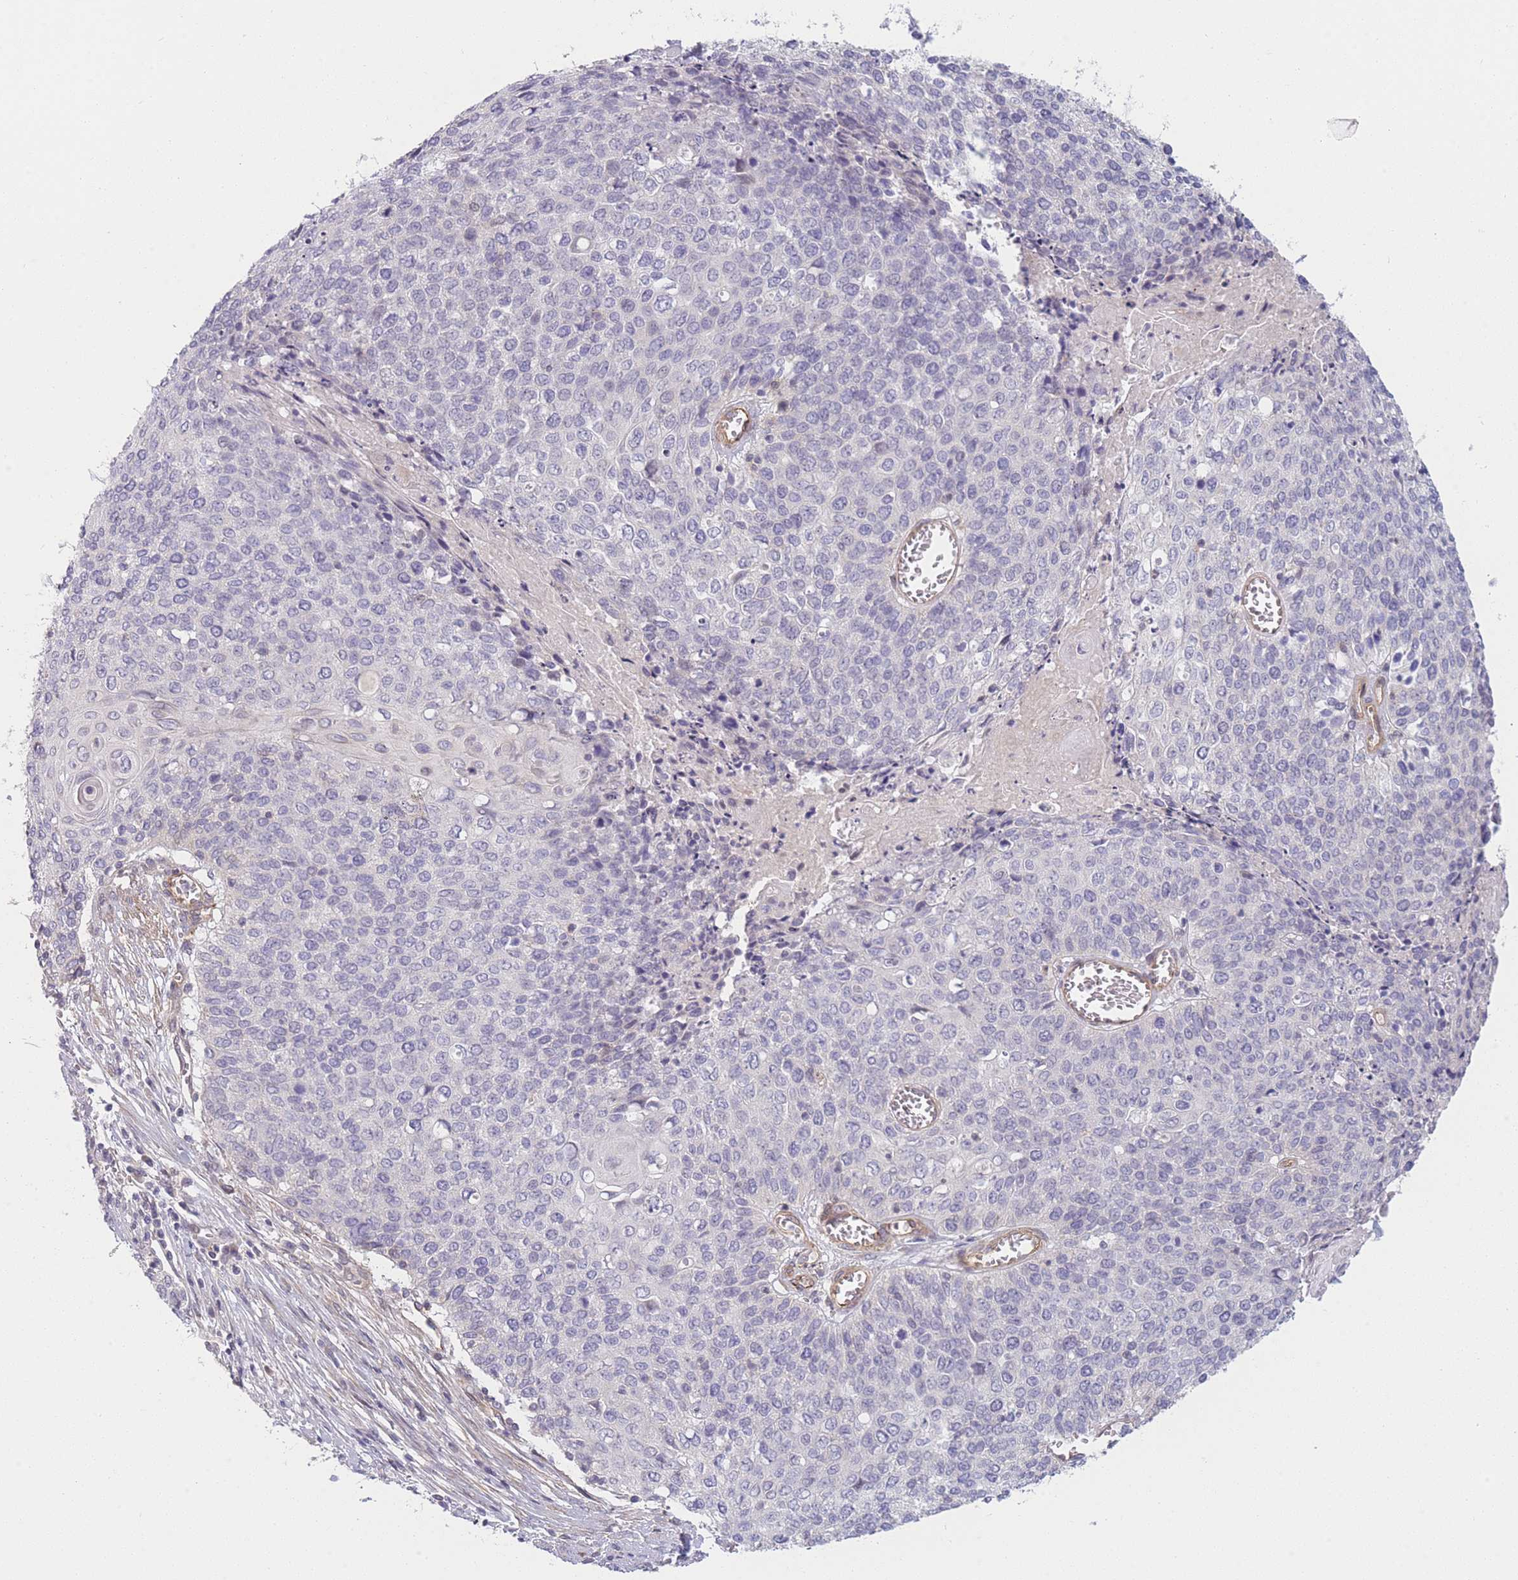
{"staining": {"intensity": "negative", "quantity": "none", "location": "none"}, "tissue": "cervical cancer", "cell_type": "Tumor cells", "image_type": "cancer", "snomed": [{"axis": "morphology", "description": "Squamous cell carcinoma, NOS"}, {"axis": "topography", "description": "Cervix"}], "caption": "The image reveals no significant expression in tumor cells of cervical cancer. (DAB (3,3'-diaminobenzidine) immunohistochemistry with hematoxylin counter stain).", "gene": "SLC7A6", "patient": {"sex": "female", "age": 39}}